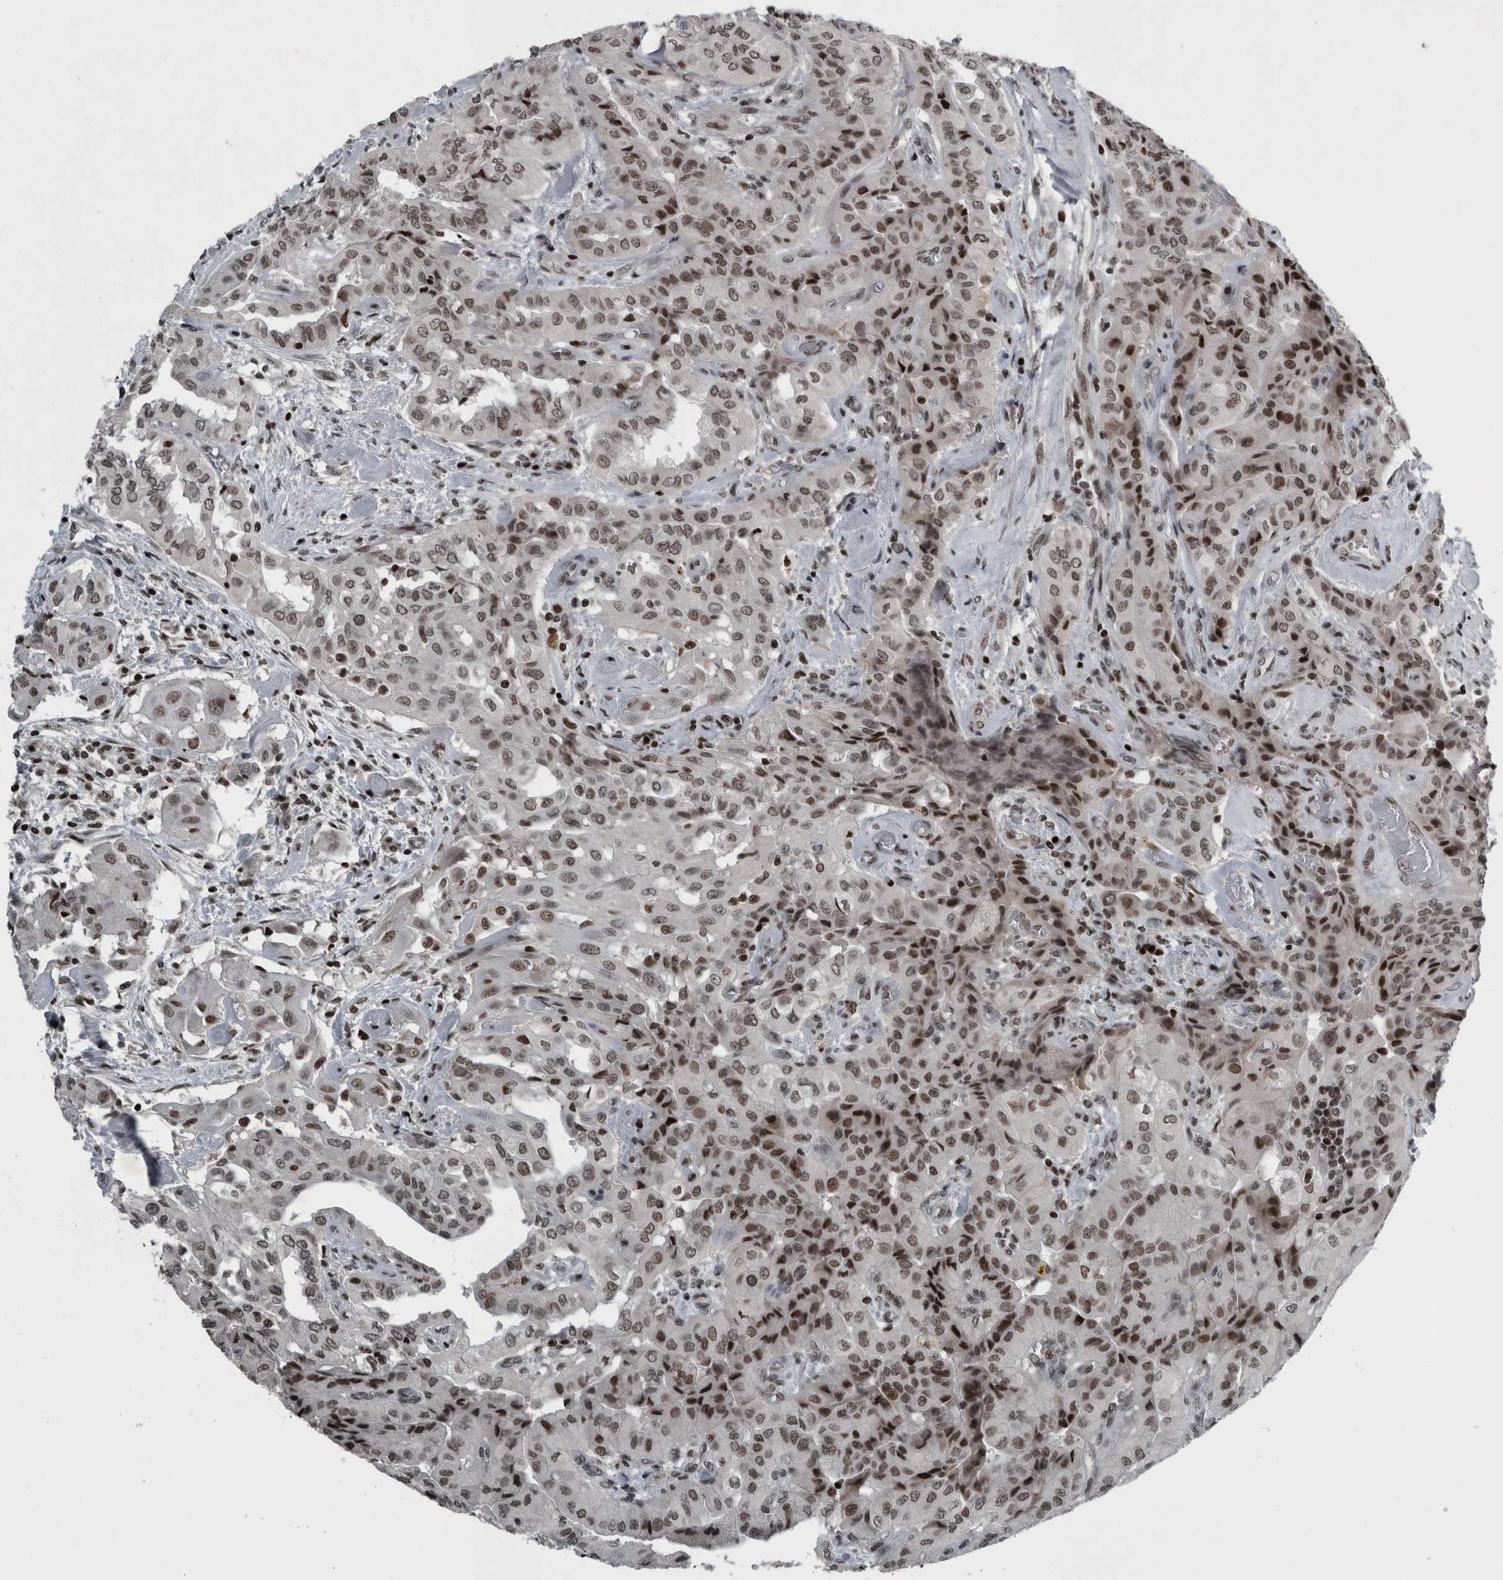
{"staining": {"intensity": "moderate", "quantity": ">75%", "location": "nuclear"}, "tissue": "thyroid cancer", "cell_type": "Tumor cells", "image_type": "cancer", "snomed": [{"axis": "morphology", "description": "Papillary adenocarcinoma, NOS"}, {"axis": "topography", "description": "Thyroid gland"}], "caption": "Immunohistochemistry (IHC) image of neoplastic tissue: human thyroid cancer (papillary adenocarcinoma) stained using IHC shows medium levels of moderate protein expression localized specifically in the nuclear of tumor cells, appearing as a nuclear brown color.", "gene": "UNC50", "patient": {"sex": "female", "age": 59}}